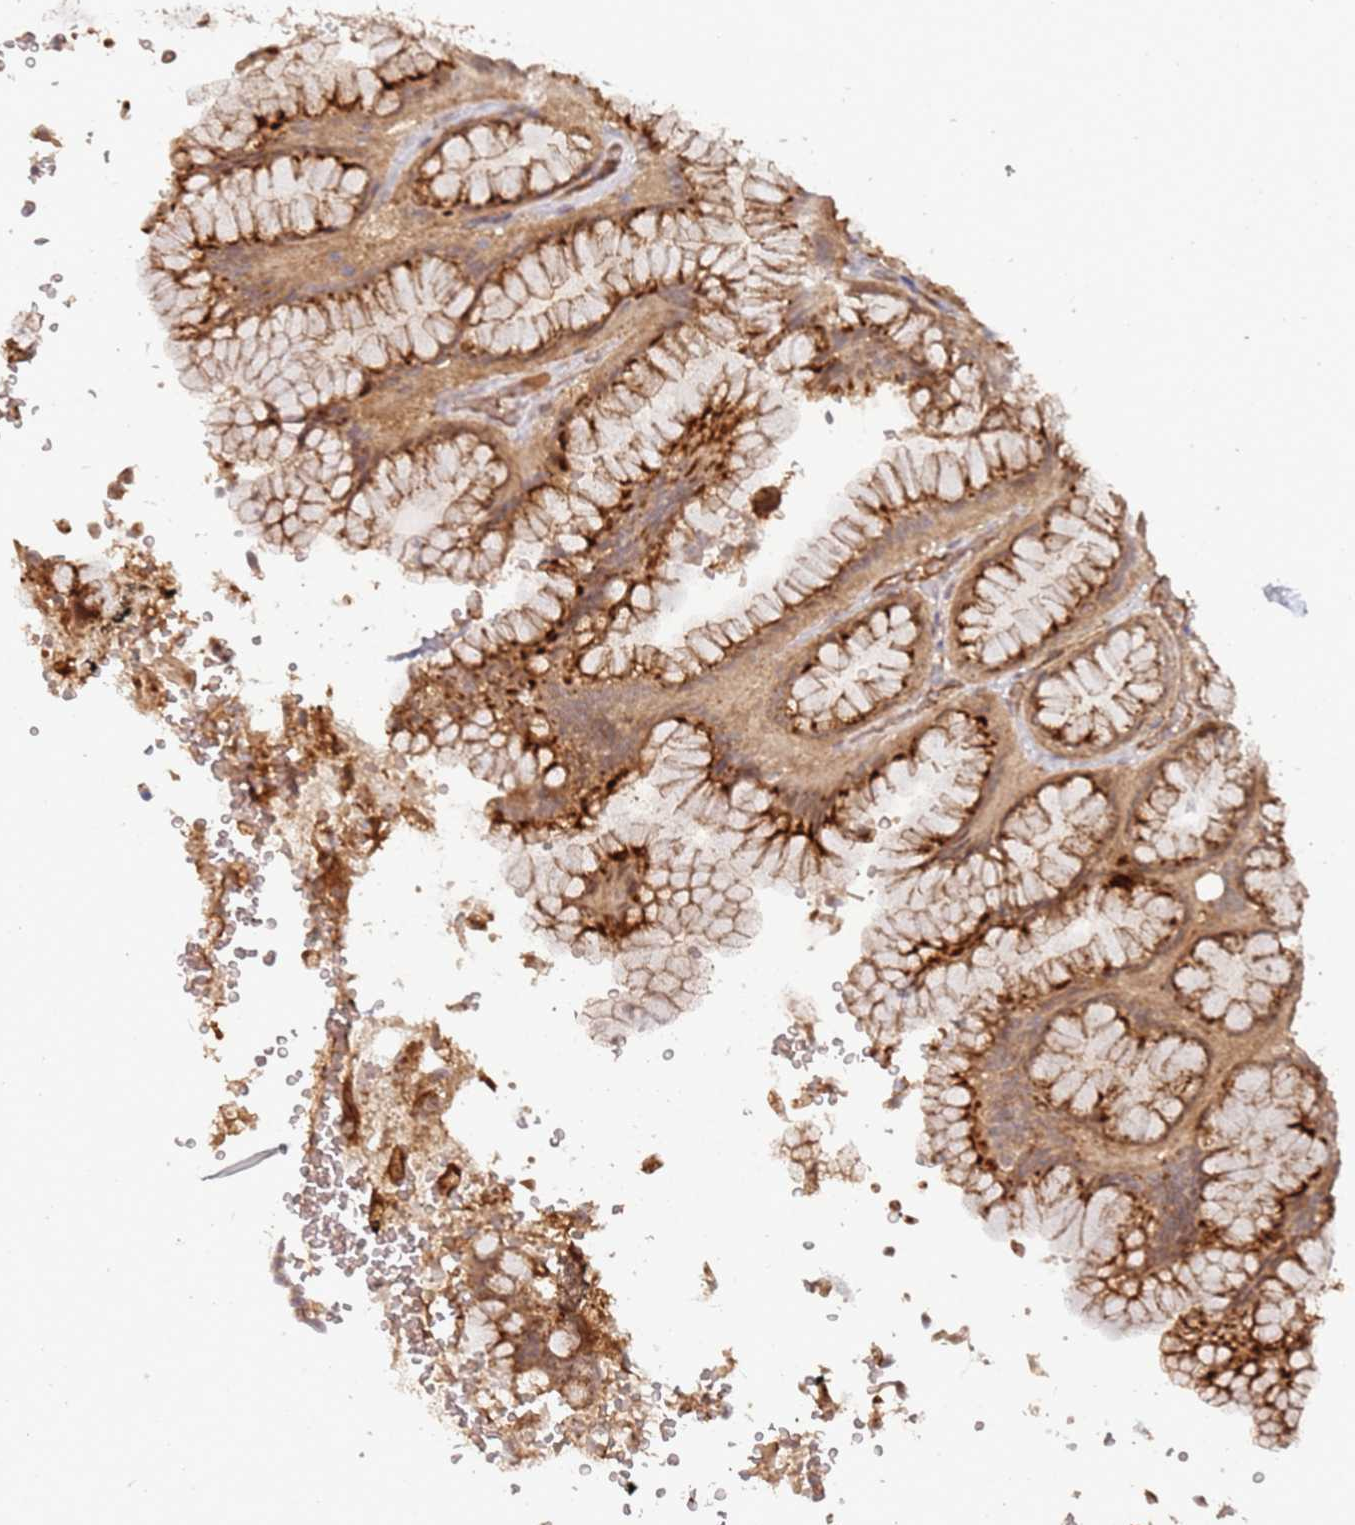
{"staining": {"intensity": "moderate", "quantity": ">75%", "location": "cytoplasmic/membranous"}, "tissue": "stomach", "cell_type": "Glandular cells", "image_type": "normal", "snomed": [{"axis": "morphology", "description": "Normal tissue, NOS"}, {"axis": "topography", "description": "Stomach, upper"}, {"axis": "topography", "description": "Stomach, lower"}], "caption": "Moderate cytoplasmic/membranous expression for a protein is seen in about >75% of glandular cells of unremarkable stomach using IHC.", "gene": "ABCB6", "patient": {"sex": "male", "age": 67}}